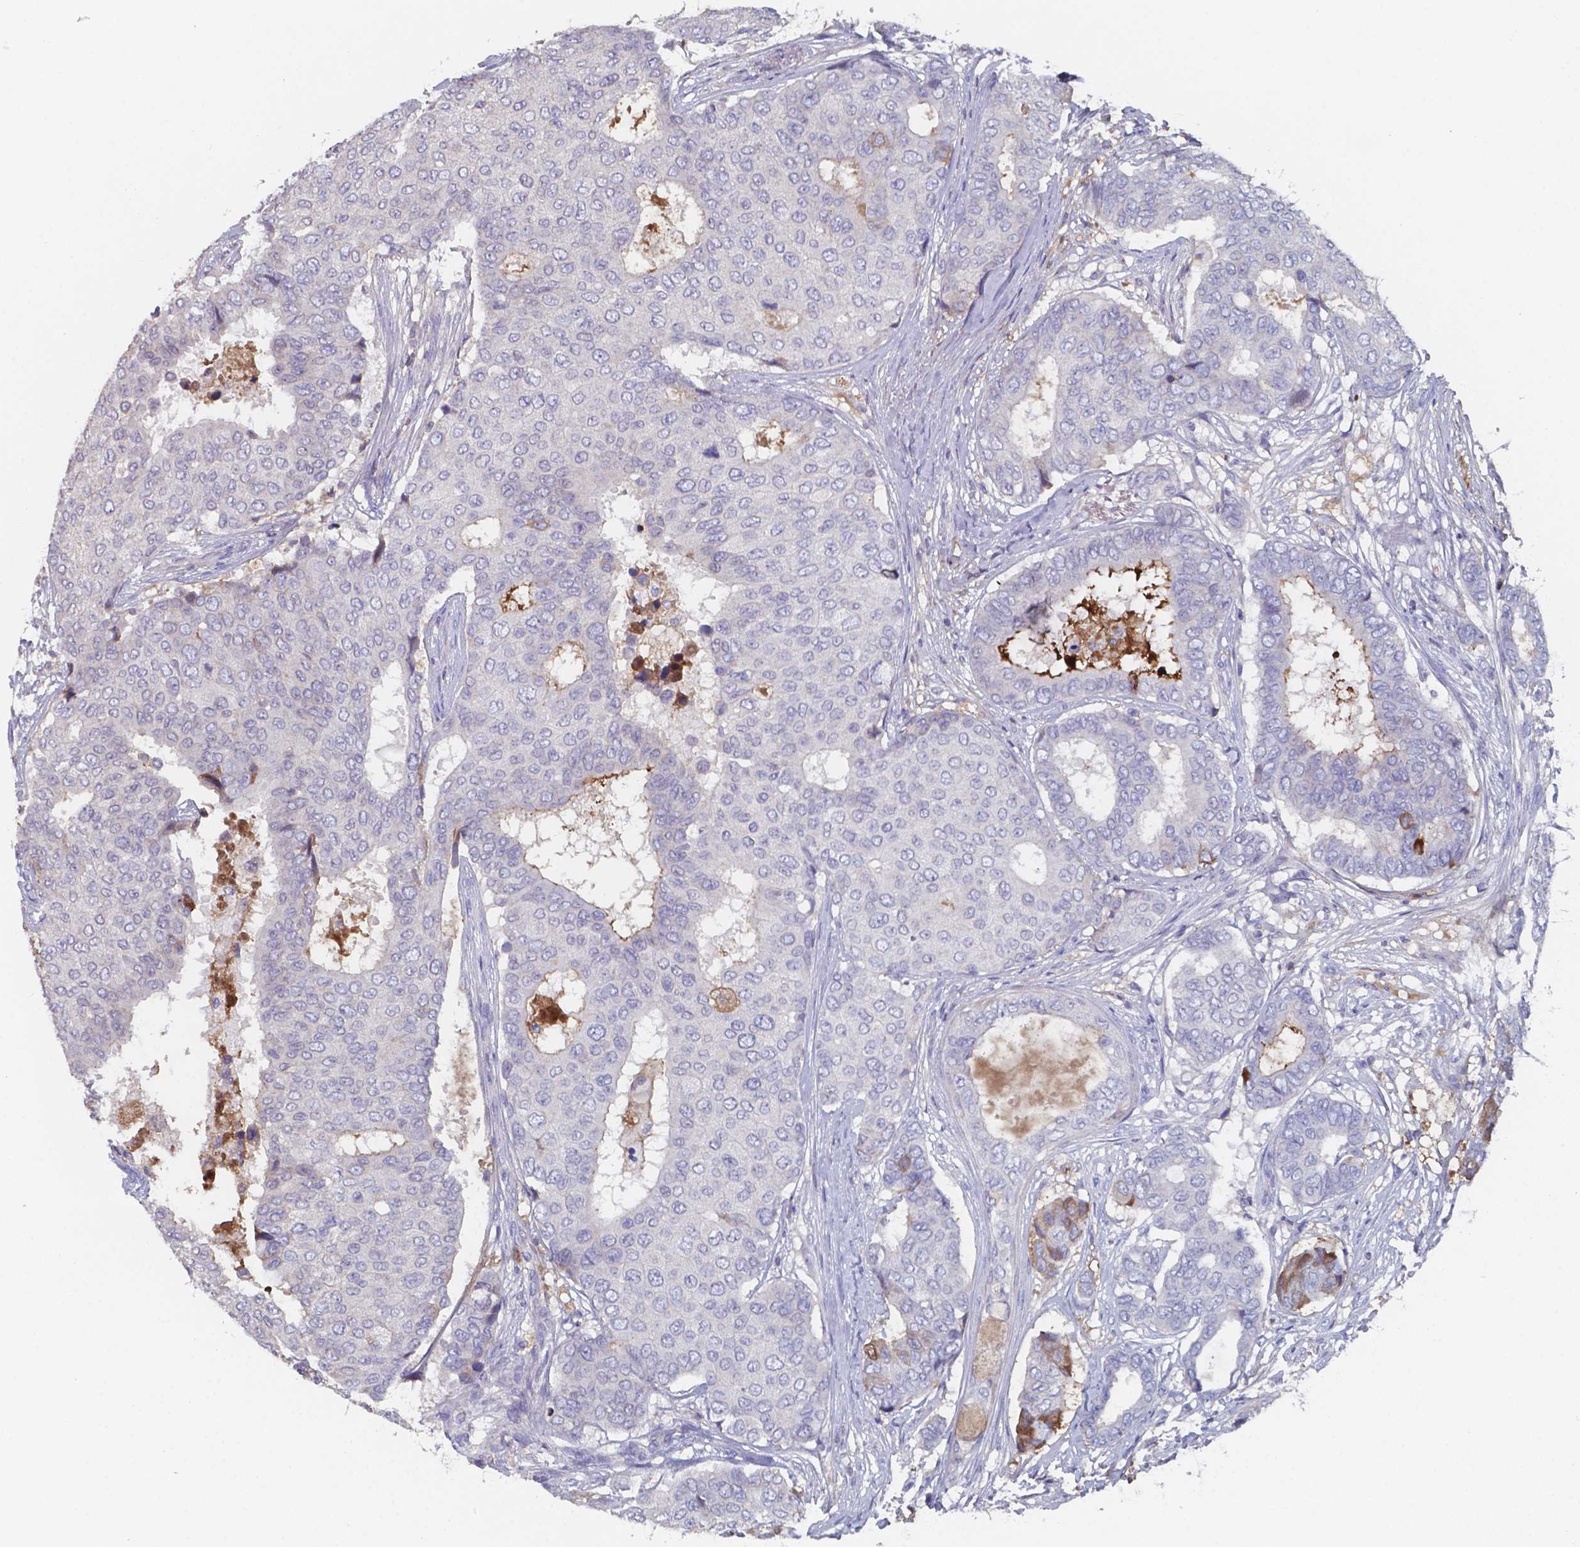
{"staining": {"intensity": "negative", "quantity": "none", "location": "none"}, "tissue": "breast cancer", "cell_type": "Tumor cells", "image_type": "cancer", "snomed": [{"axis": "morphology", "description": "Duct carcinoma"}, {"axis": "topography", "description": "Breast"}], "caption": "High power microscopy photomicrograph of an immunohistochemistry micrograph of breast cancer, revealing no significant positivity in tumor cells. Brightfield microscopy of IHC stained with DAB (3,3'-diaminobenzidine) (brown) and hematoxylin (blue), captured at high magnification.", "gene": "BTBD17", "patient": {"sex": "female", "age": 75}}